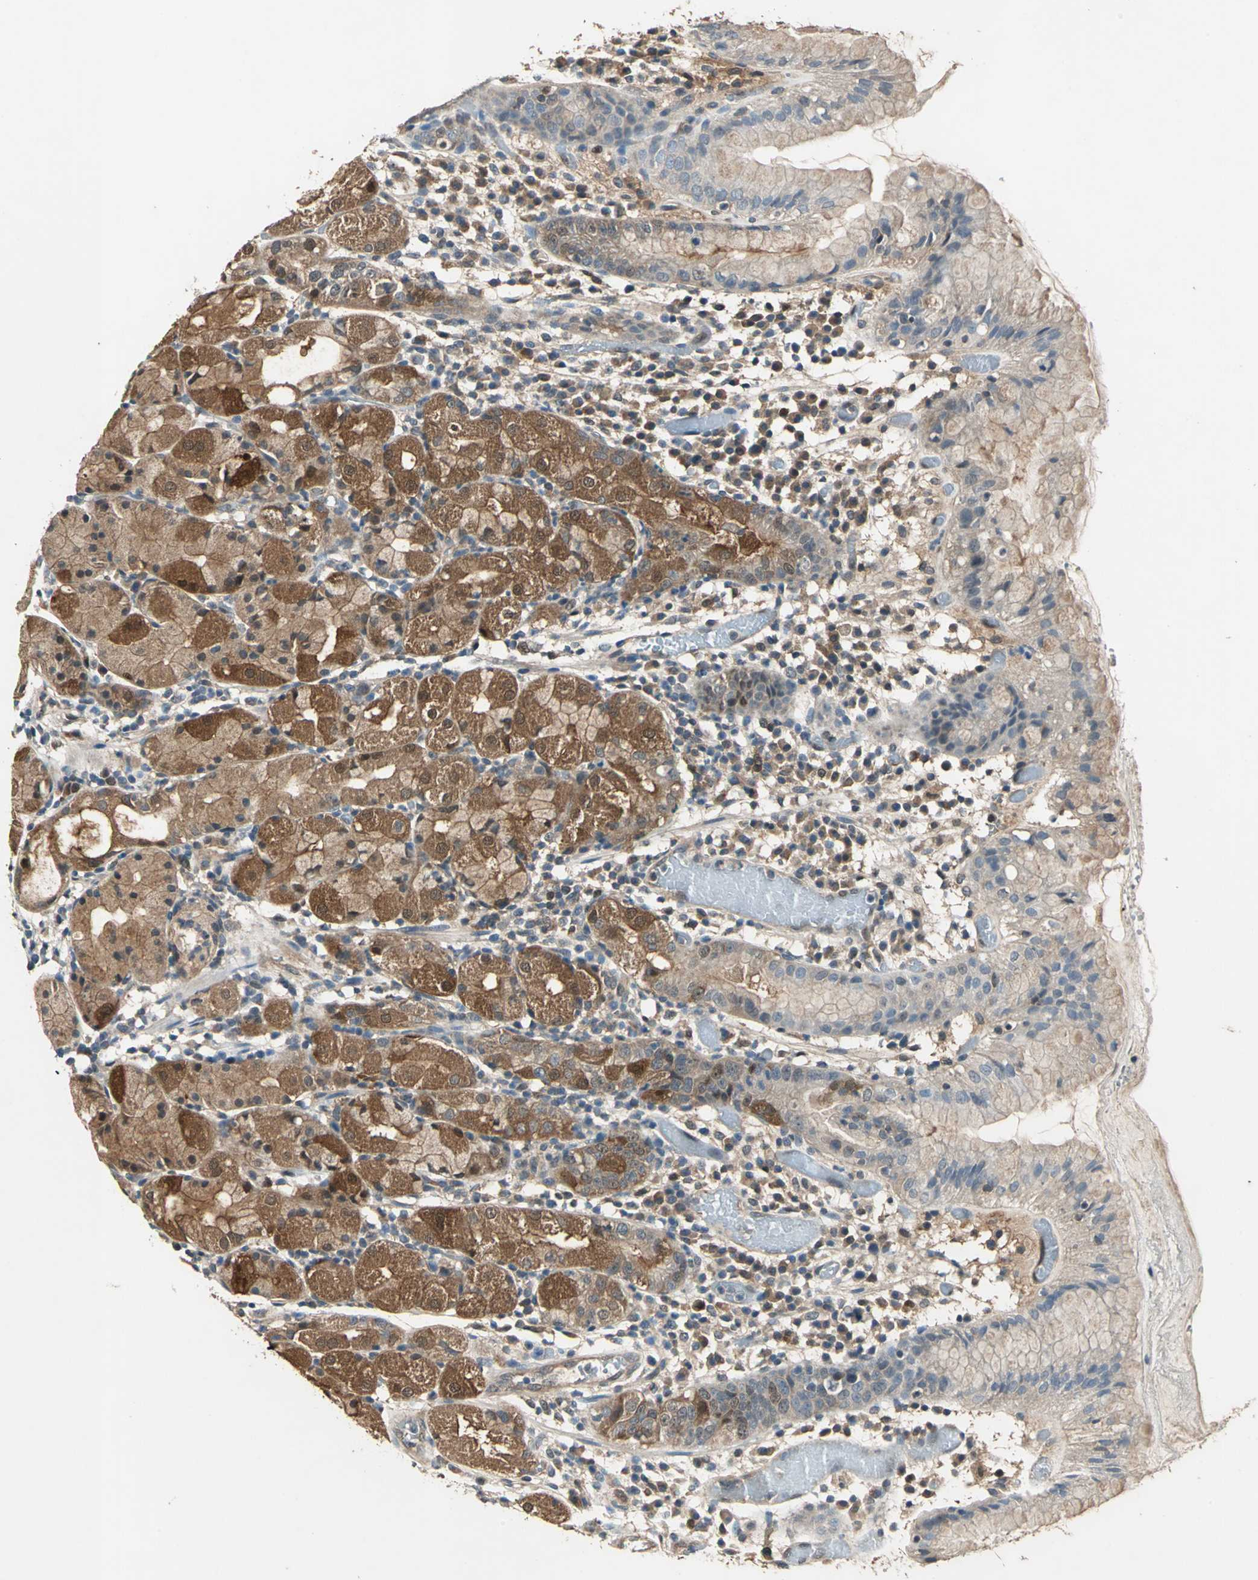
{"staining": {"intensity": "moderate", "quantity": ">75%", "location": "cytoplasmic/membranous,nuclear"}, "tissue": "stomach", "cell_type": "Glandular cells", "image_type": "normal", "snomed": [{"axis": "morphology", "description": "Normal tissue, NOS"}, {"axis": "topography", "description": "Stomach"}, {"axis": "topography", "description": "Stomach, lower"}], "caption": "Stomach stained with a brown dye shows moderate cytoplasmic/membranous,nuclear positive staining in approximately >75% of glandular cells.", "gene": "RRM2B", "patient": {"sex": "female", "age": 75}}